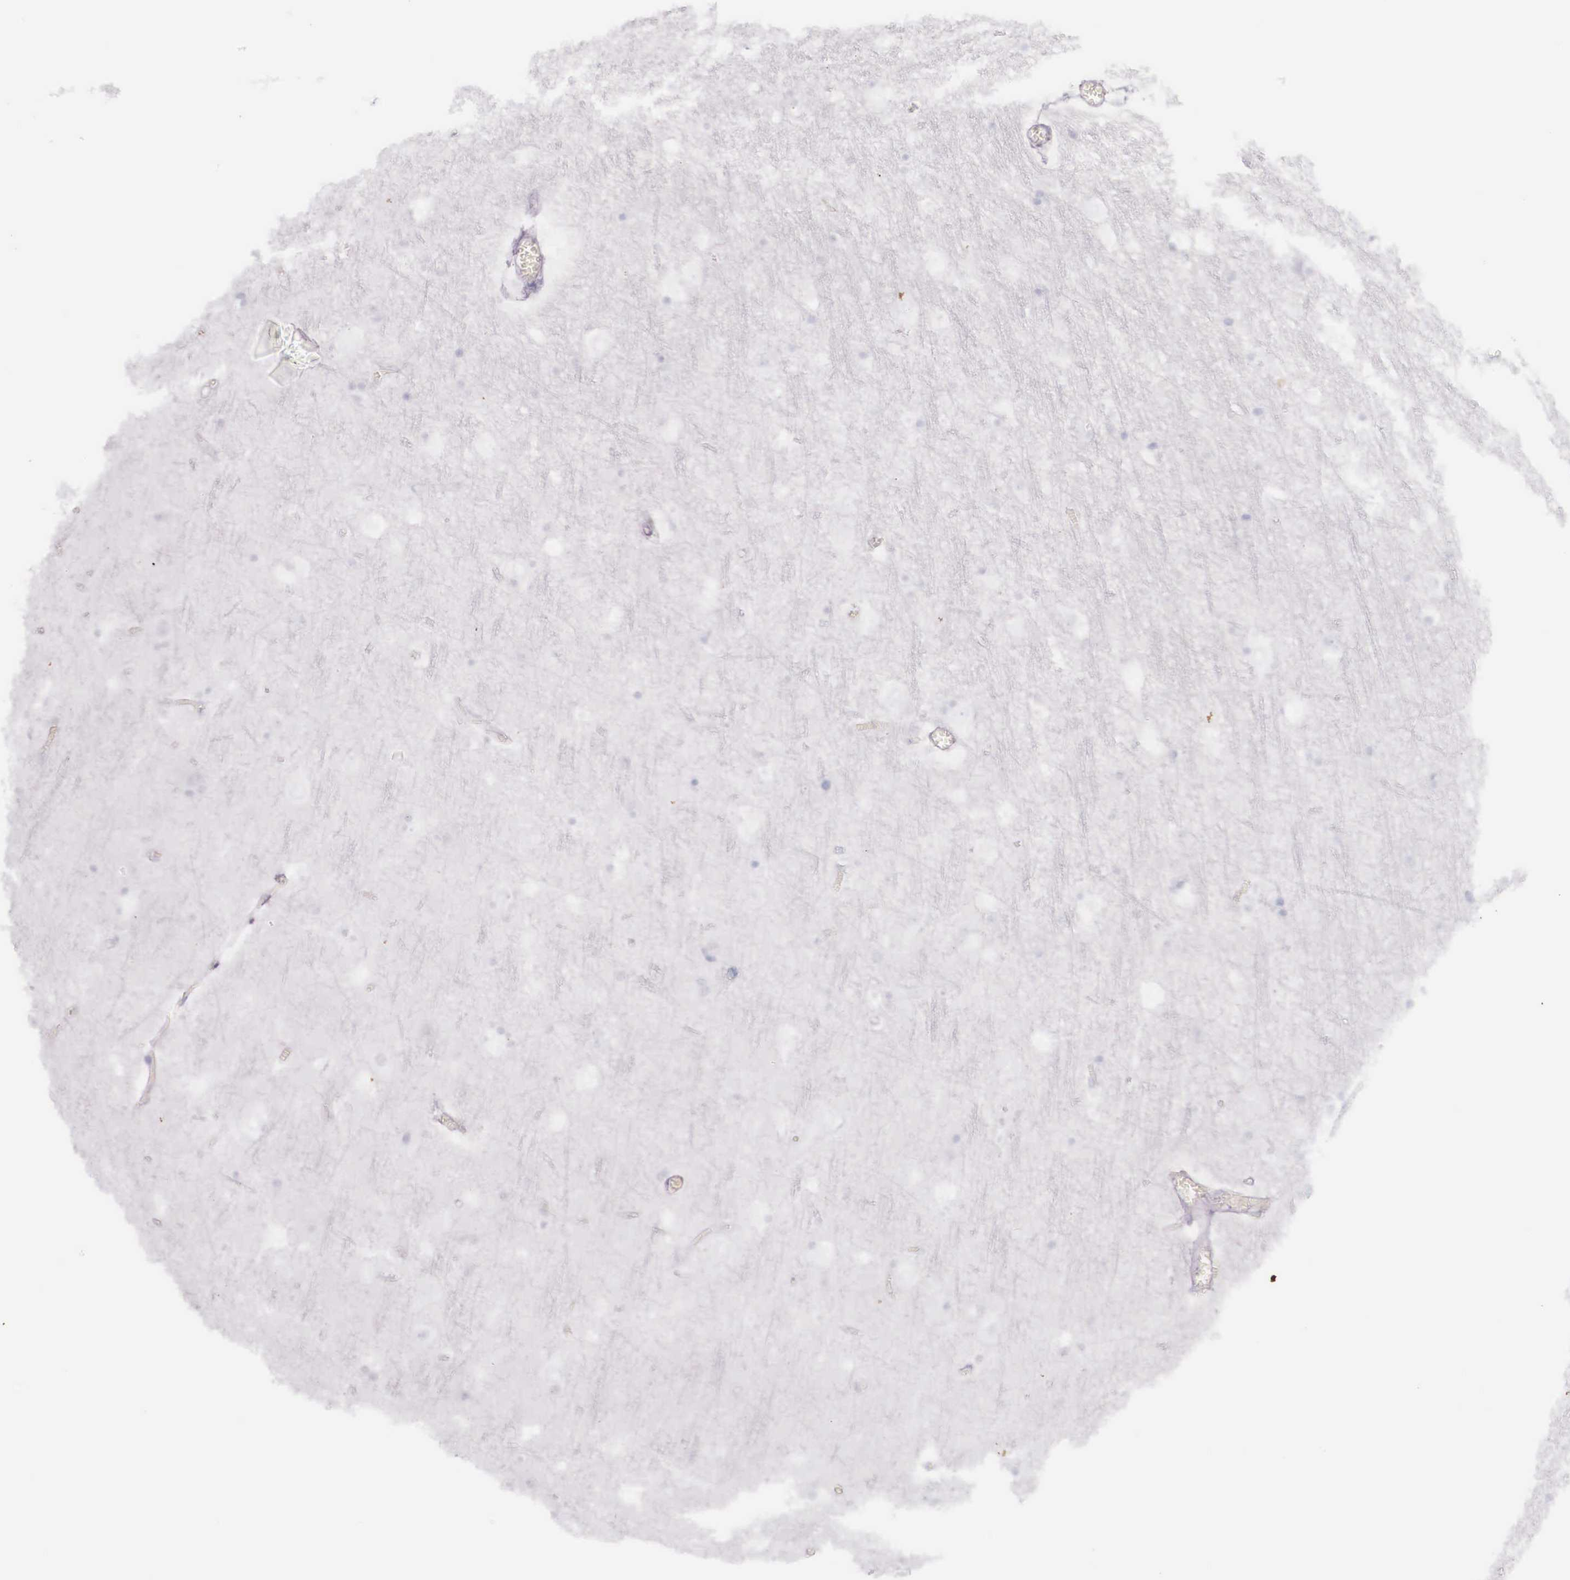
{"staining": {"intensity": "negative", "quantity": "none", "location": "none"}, "tissue": "cerebral cortex", "cell_type": "Endothelial cells", "image_type": "normal", "snomed": [{"axis": "morphology", "description": "Normal tissue, NOS"}, {"axis": "topography", "description": "Cerebral cortex"}], "caption": "DAB immunohistochemical staining of normal human cerebral cortex displays no significant staining in endothelial cells.", "gene": "KRT14", "patient": {"sex": "male", "age": 45}}